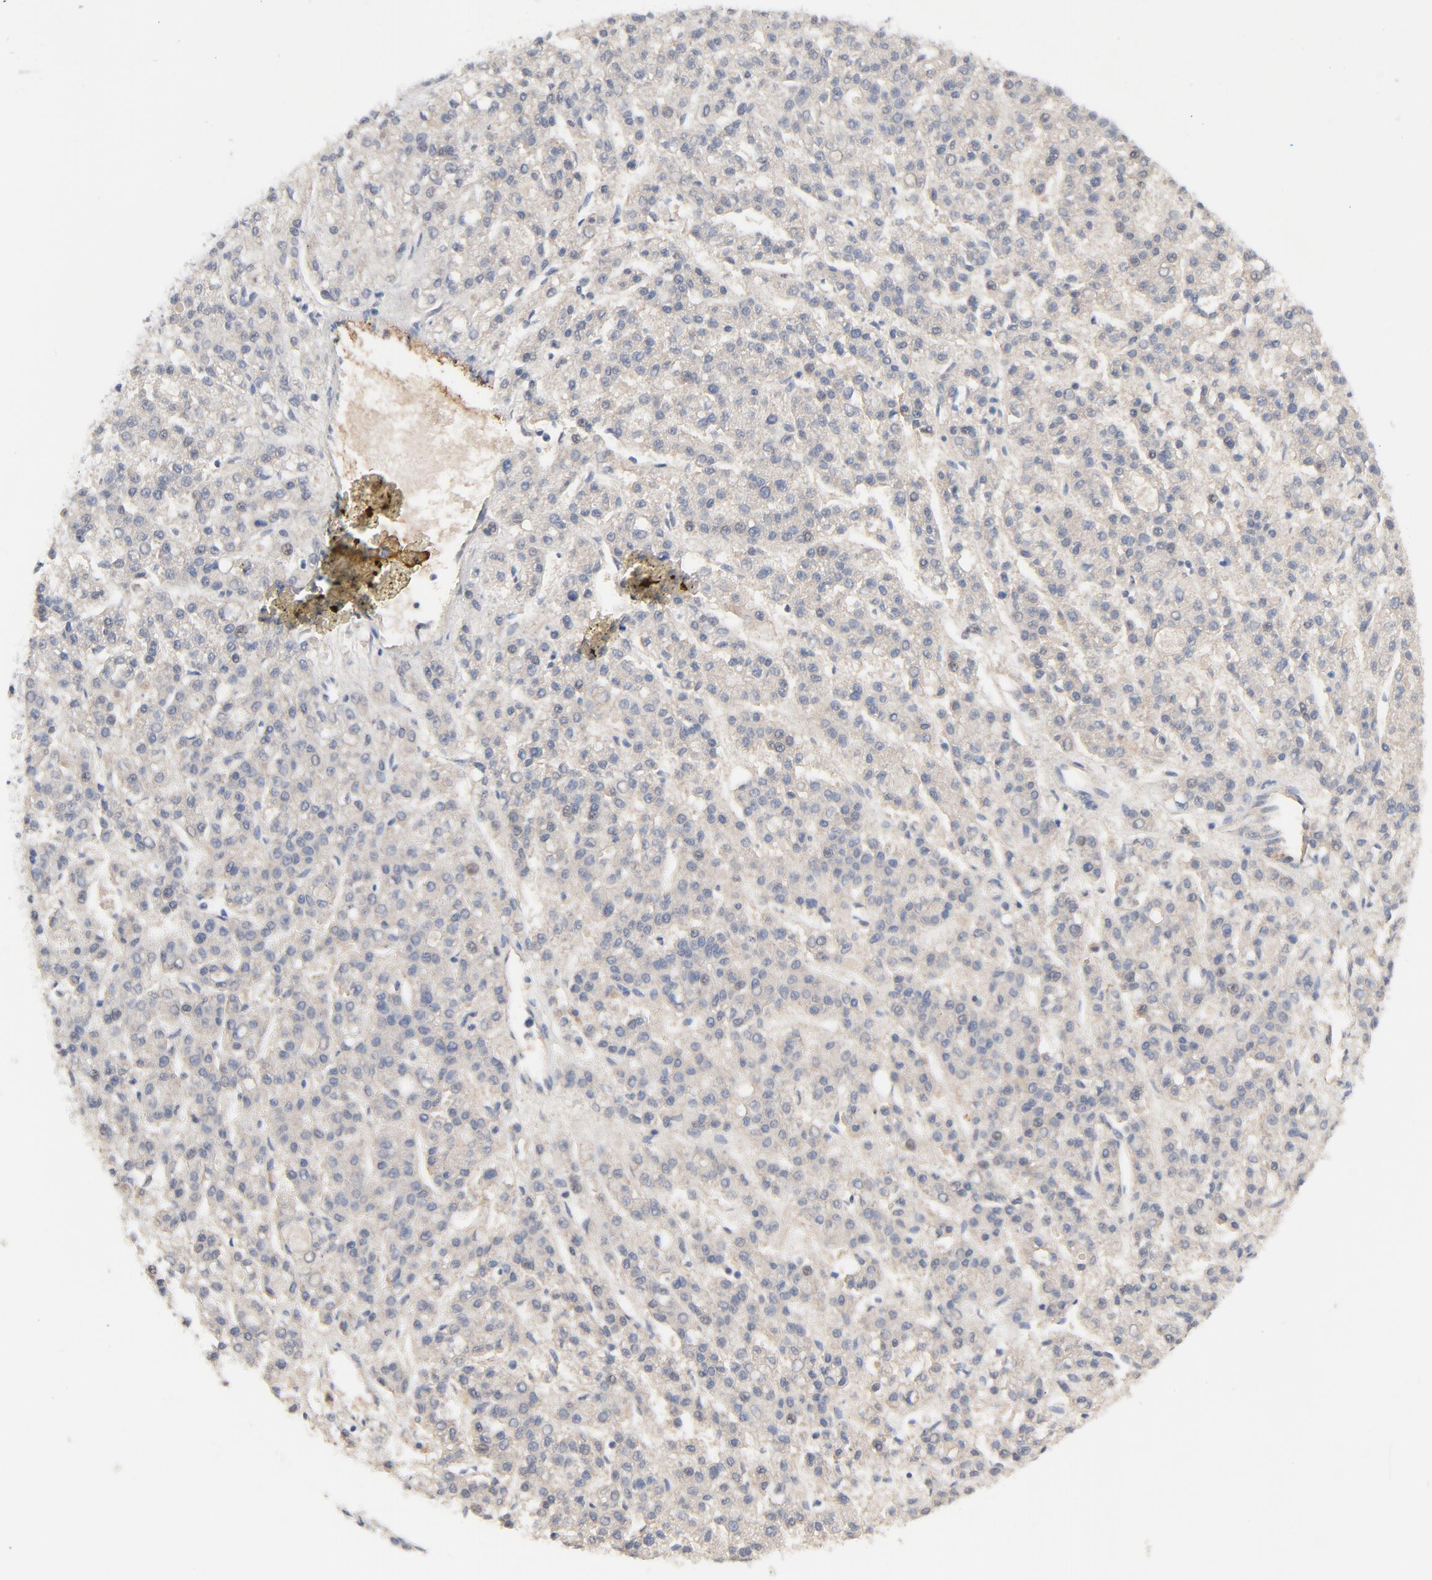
{"staining": {"intensity": "weak", "quantity": ">75%", "location": "cytoplasmic/membranous"}, "tissue": "liver cancer", "cell_type": "Tumor cells", "image_type": "cancer", "snomed": [{"axis": "morphology", "description": "Carcinoma, Hepatocellular, NOS"}, {"axis": "topography", "description": "Liver"}], "caption": "A photomicrograph of hepatocellular carcinoma (liver) stained for a protein displays weak cytoplasmic/membranous brown staining in tumor cells. The staining was performed using DAB (3,3'-diaminobenzidine) to visualize the protein expression in brown, while the nuclei were stained in blue with hematoxylin (Magnification: 20x).", "gene": "FBXL5", "patient": {"sex": "male", "age": 70}}